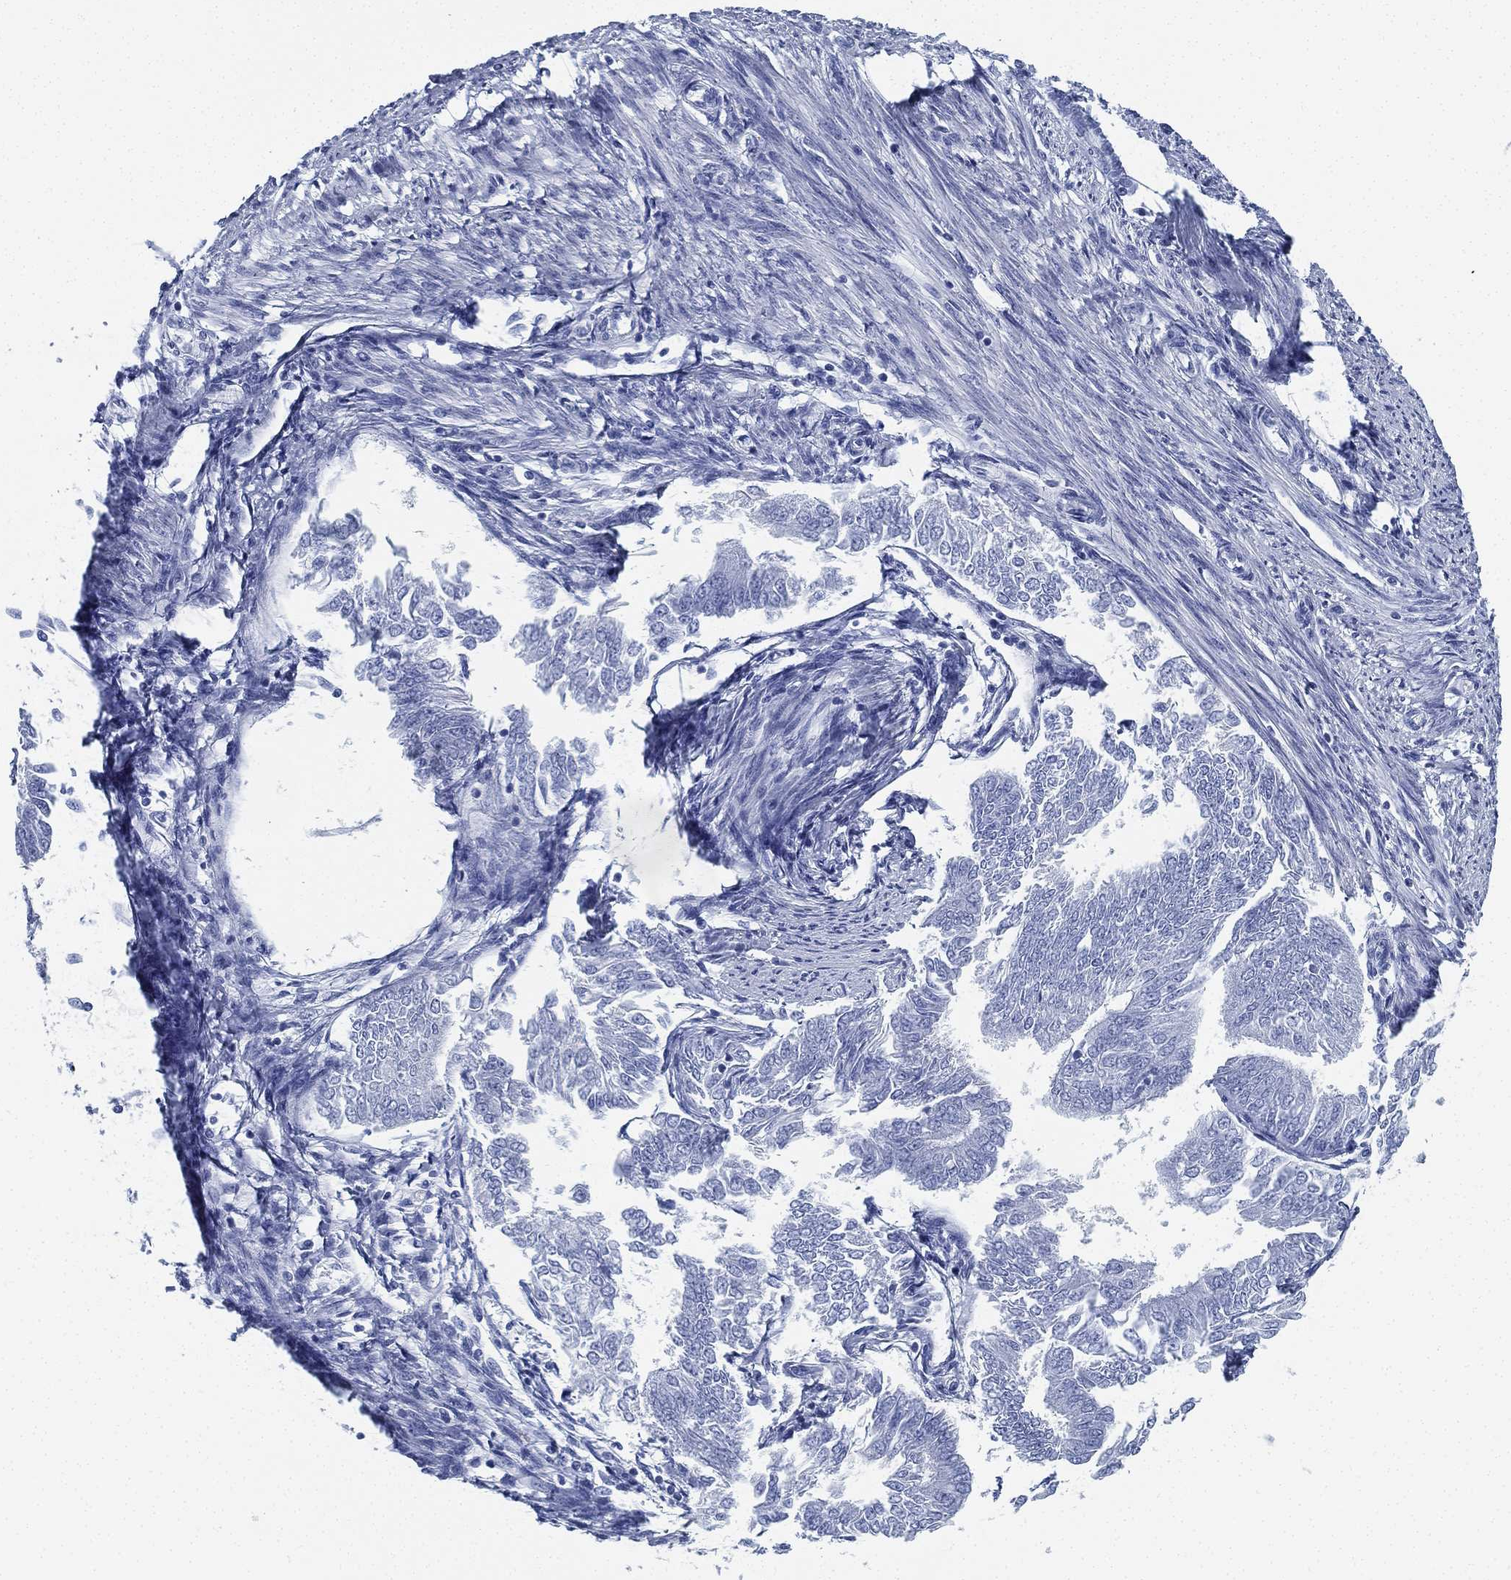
{"staining": {"intensity": "negative", "quantity": "none", "location": "none"}, "tissue": "endometrial cancer", "cell_type": "Tumor cells", "image_type": "cancer", "snomed": [{"axis": "morphology", "description": "Adenocarcinoma, NOS"}, {"axis": "topography", "description": "Endometrium"}], "caption": "Histopathology image shows no protein staining in tumor cells of endometrial cancer tissue.", "gene": "DEFB121", "patient": {"sex": "female", "age": 58}}